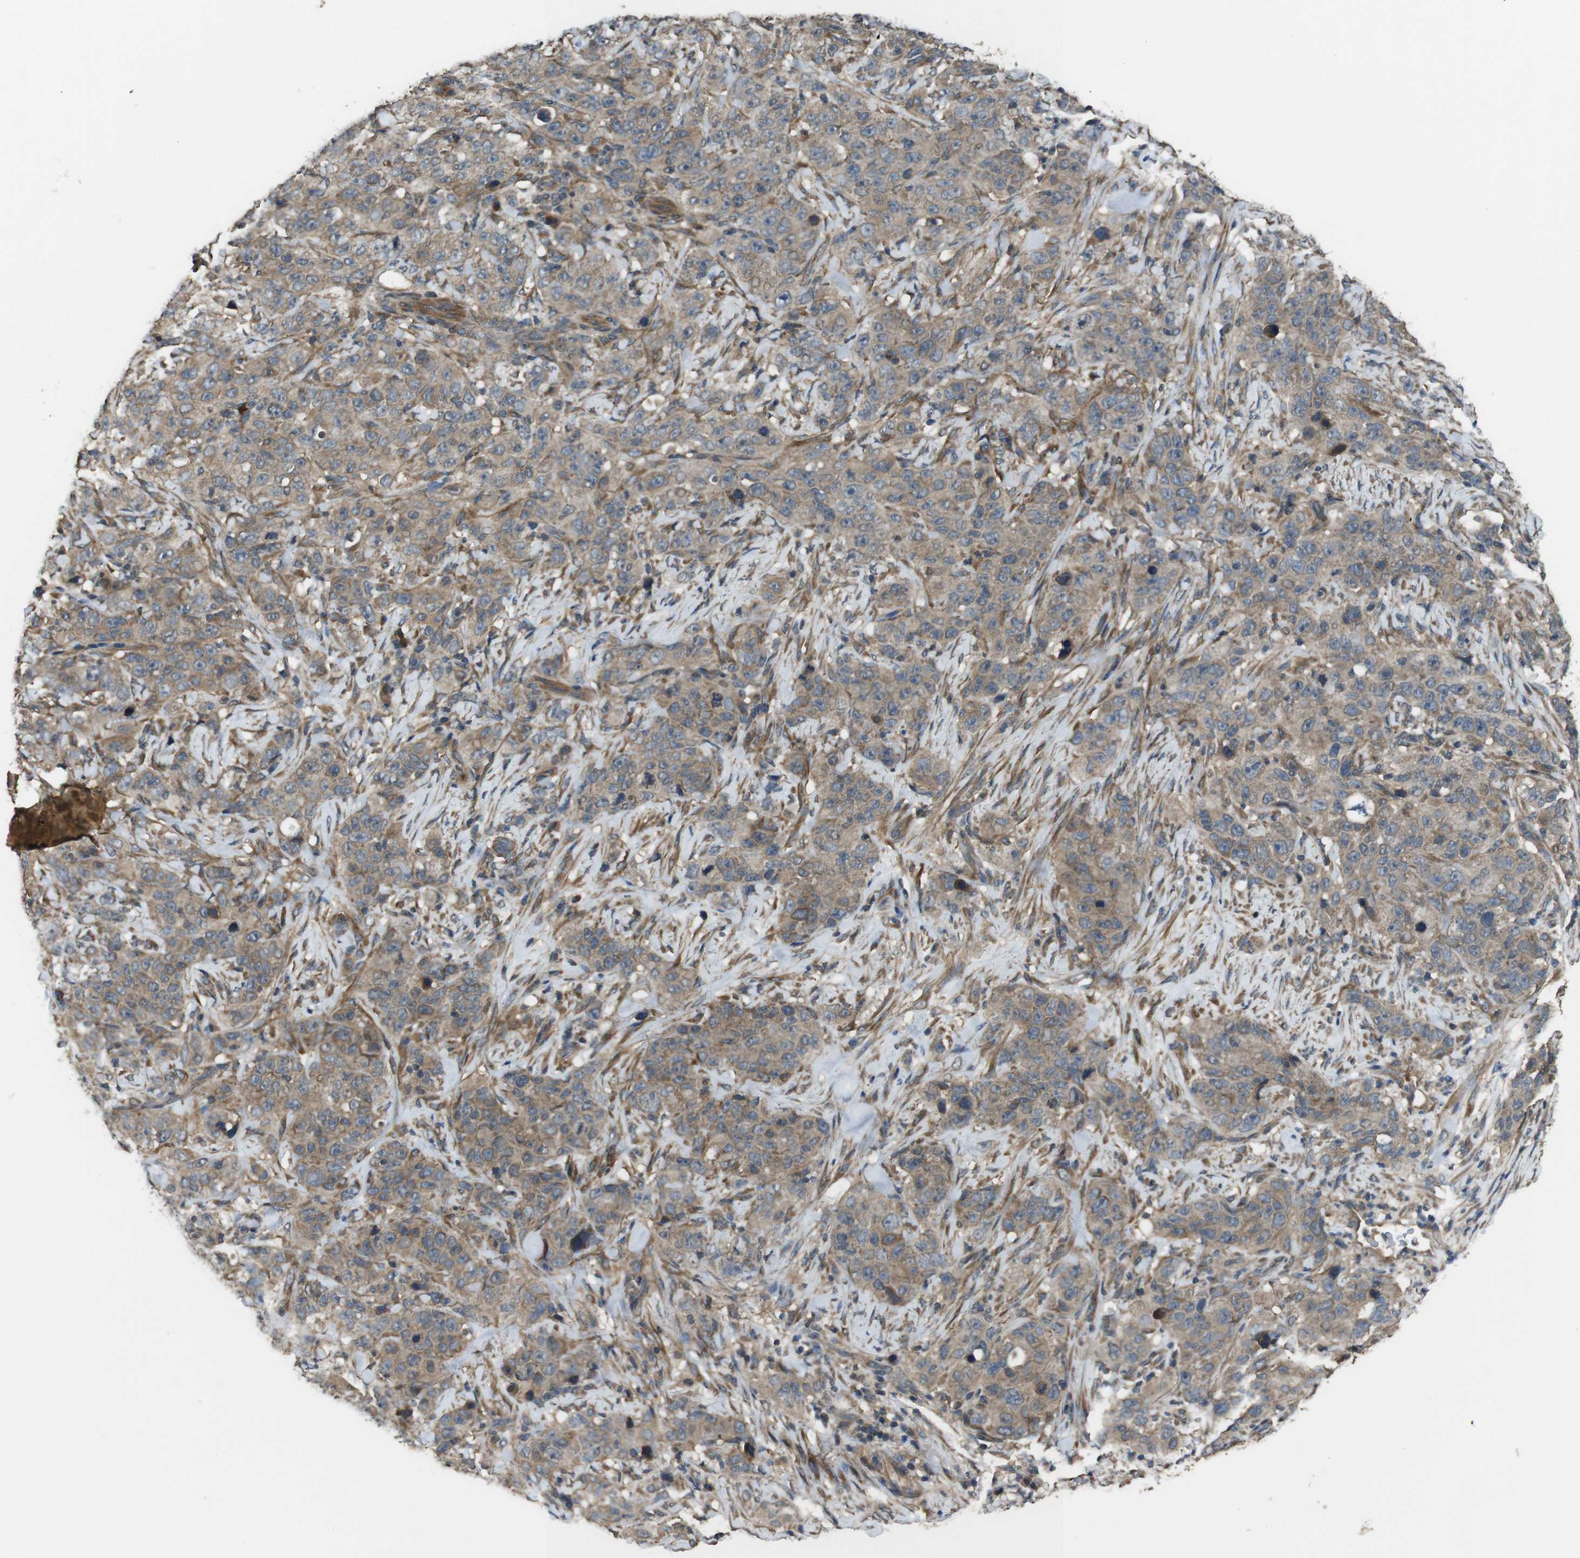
{"staining": {"intensity": "weak", "quantity": ">75%", "location": "cytoplasmic/membranous"}, "tissue": "stomach cancer", "cell_type": "Tumor cells", "image_type": "cancer", "snomed": [{"axis": "morphology", "description": "Adenocarcinoma, NOS"}, {"axis": "topography", "description": "Stomach"}], "caption": "Weak cytoplasmic/membranous positivity for a protein is identified in about >75% of tumor cells of stomach adenocarcinoma using immunohistochemistry (IHC).", "gene": "FUT2", "patient": {"sex": "male", "age": 48}}